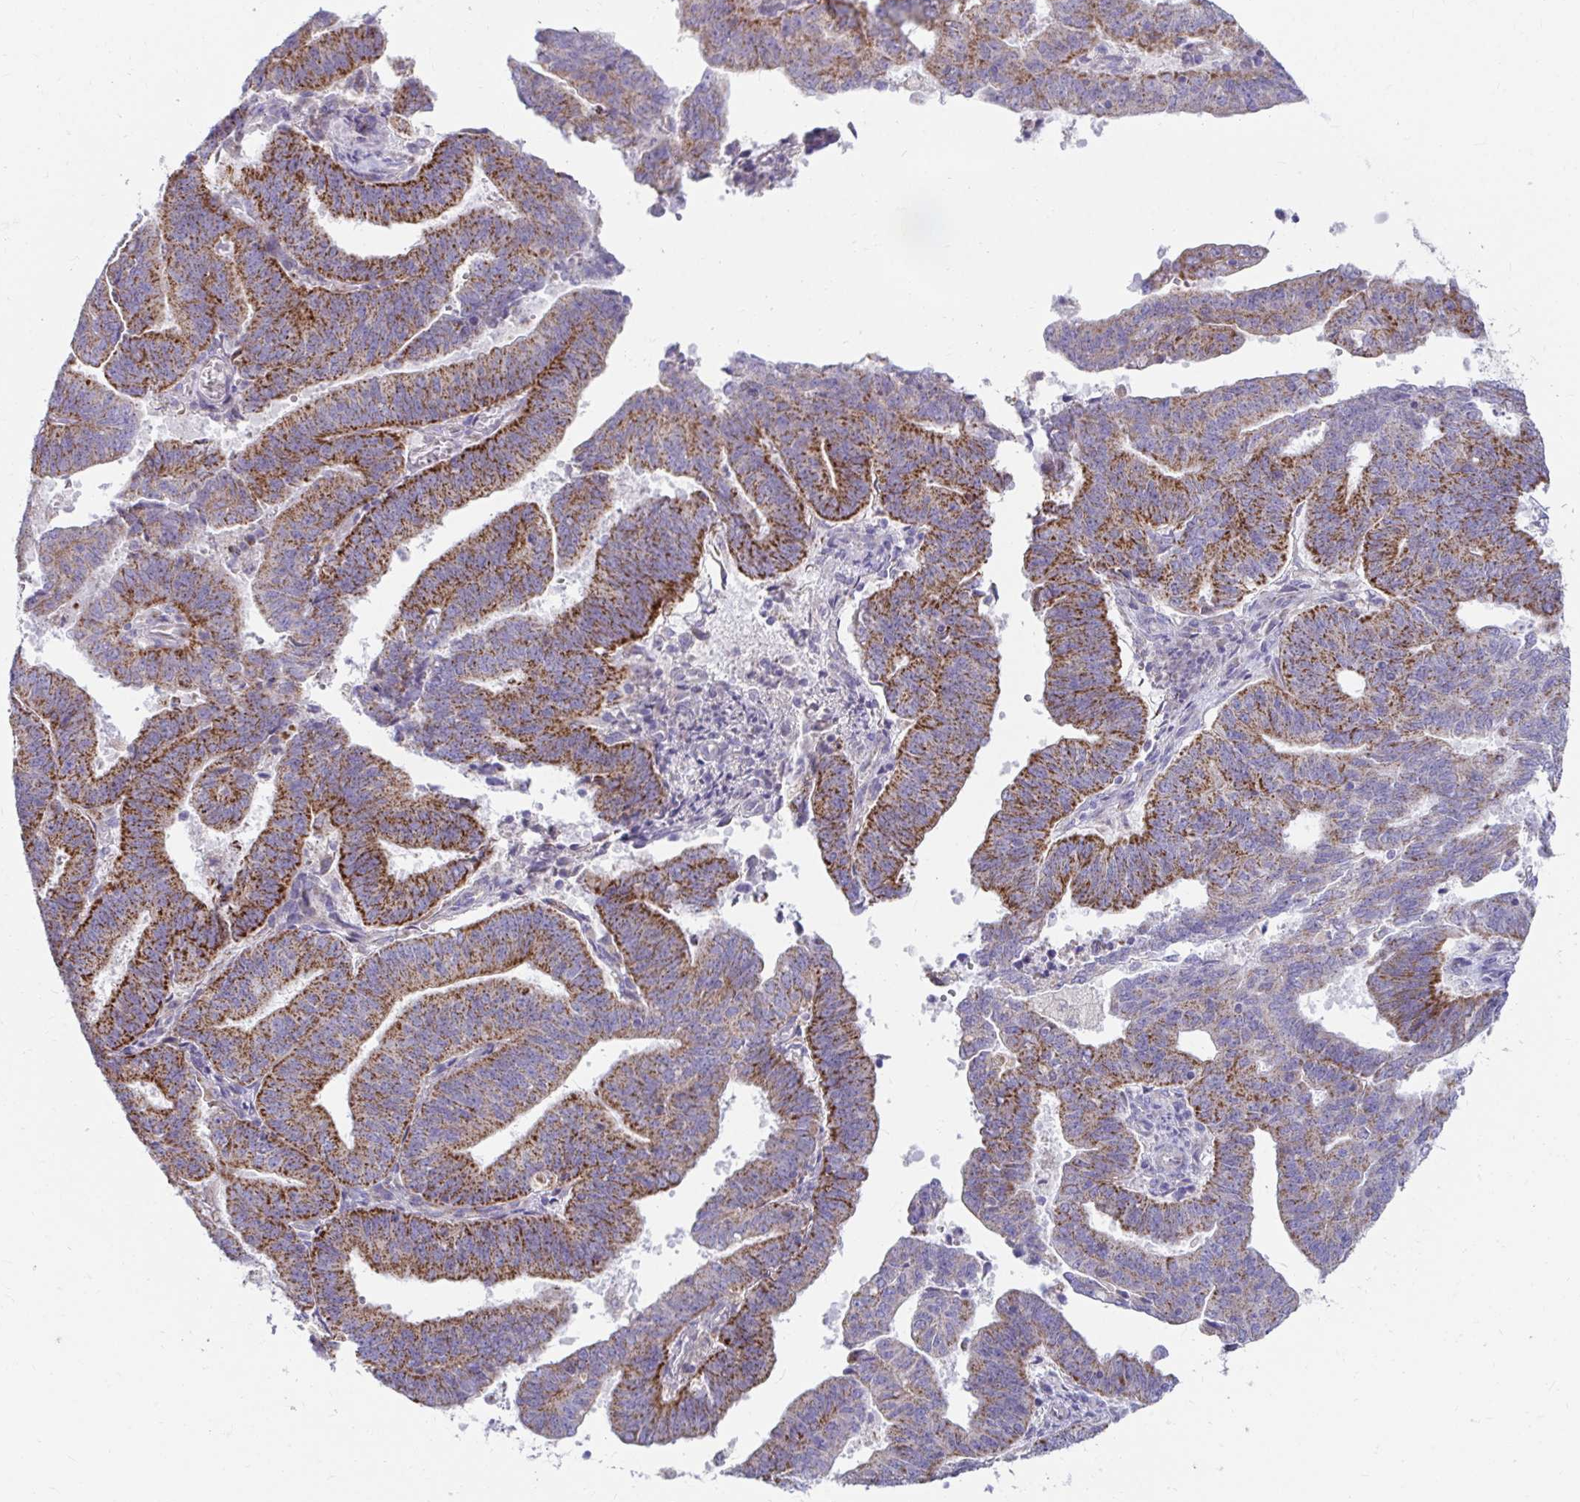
{"staining": {"intensity": "strong", "quantity": ">75%", "location": "cytoplasmic/membranous"}, "tissue": "endometrial cancer", "cell_type": "Tumor cells", "image_type": "cancer", "snomed": [{"axis": "morphology", "description": "Adenocarcinoma, NOS"}, {"axis": "topography", "description": "Endometrium"}], "caption": "Immunohistochemical staining of endometrial cancer (adenocarcinoma) reveals high levels of strong cytoplasmic/membranous positivity in approximately >75% of tumor cells.", "gene": "EXOC5", "patient": {"sex": "female", "age": 82}}